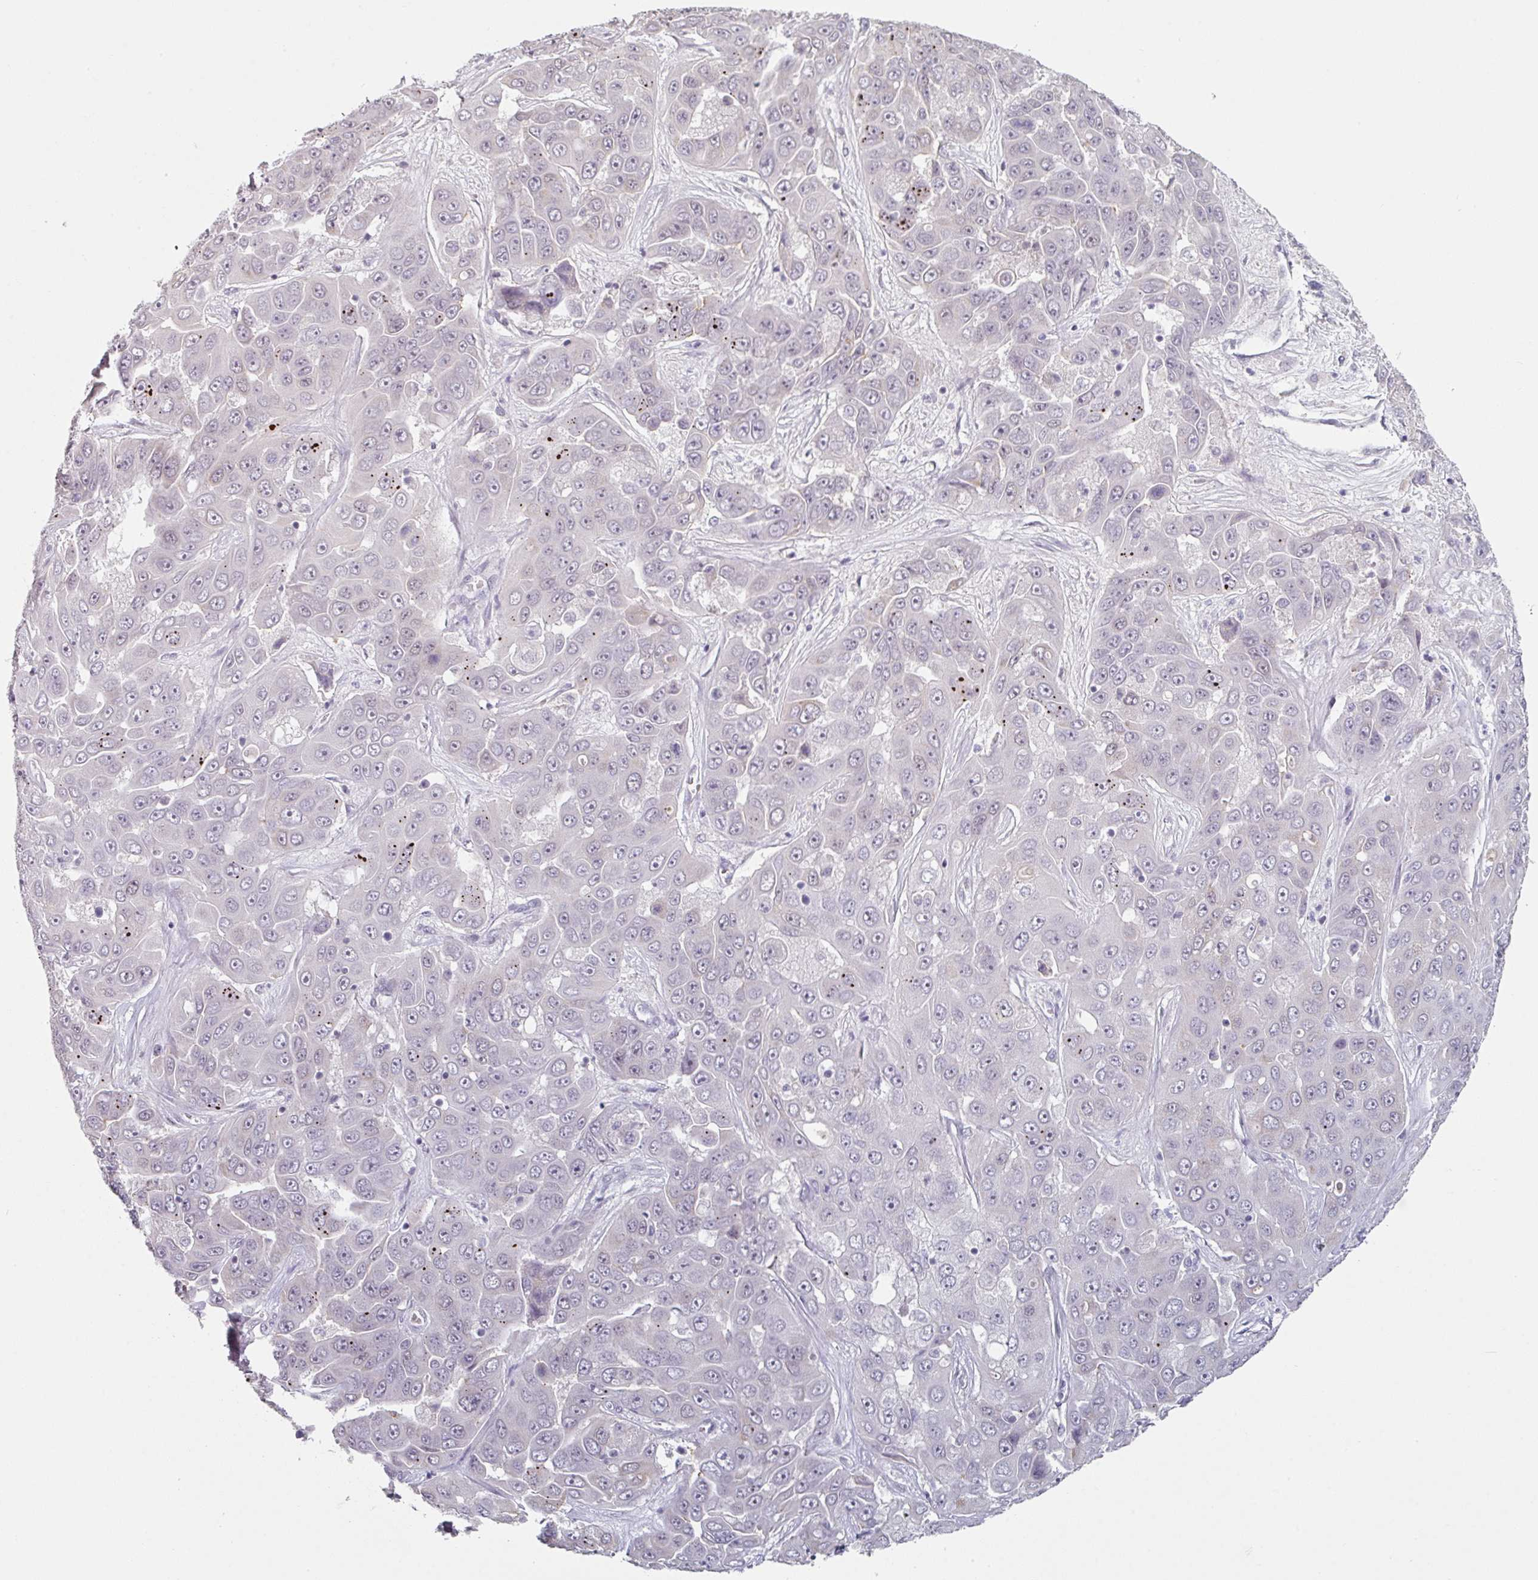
{"staining": {"intensity": "negative", "quantity": "none", "location": "none"}, "tissue": "liver cancer", "cell_type": "Tumor cells", "image_type": "cancer", "snomed": [{"axis": "morphology", "description": "Cholangiocarcinoma"}, {"axis": "topography", "description": "Liver"}], "caption": "This is an immunohistochemistry (IHC) photomicrograph of human cholangiocarcinoma (liver). There is no expression in tumor cells.", "gene": "ELK1", "patient": {"sex": "female", "age": 52}}